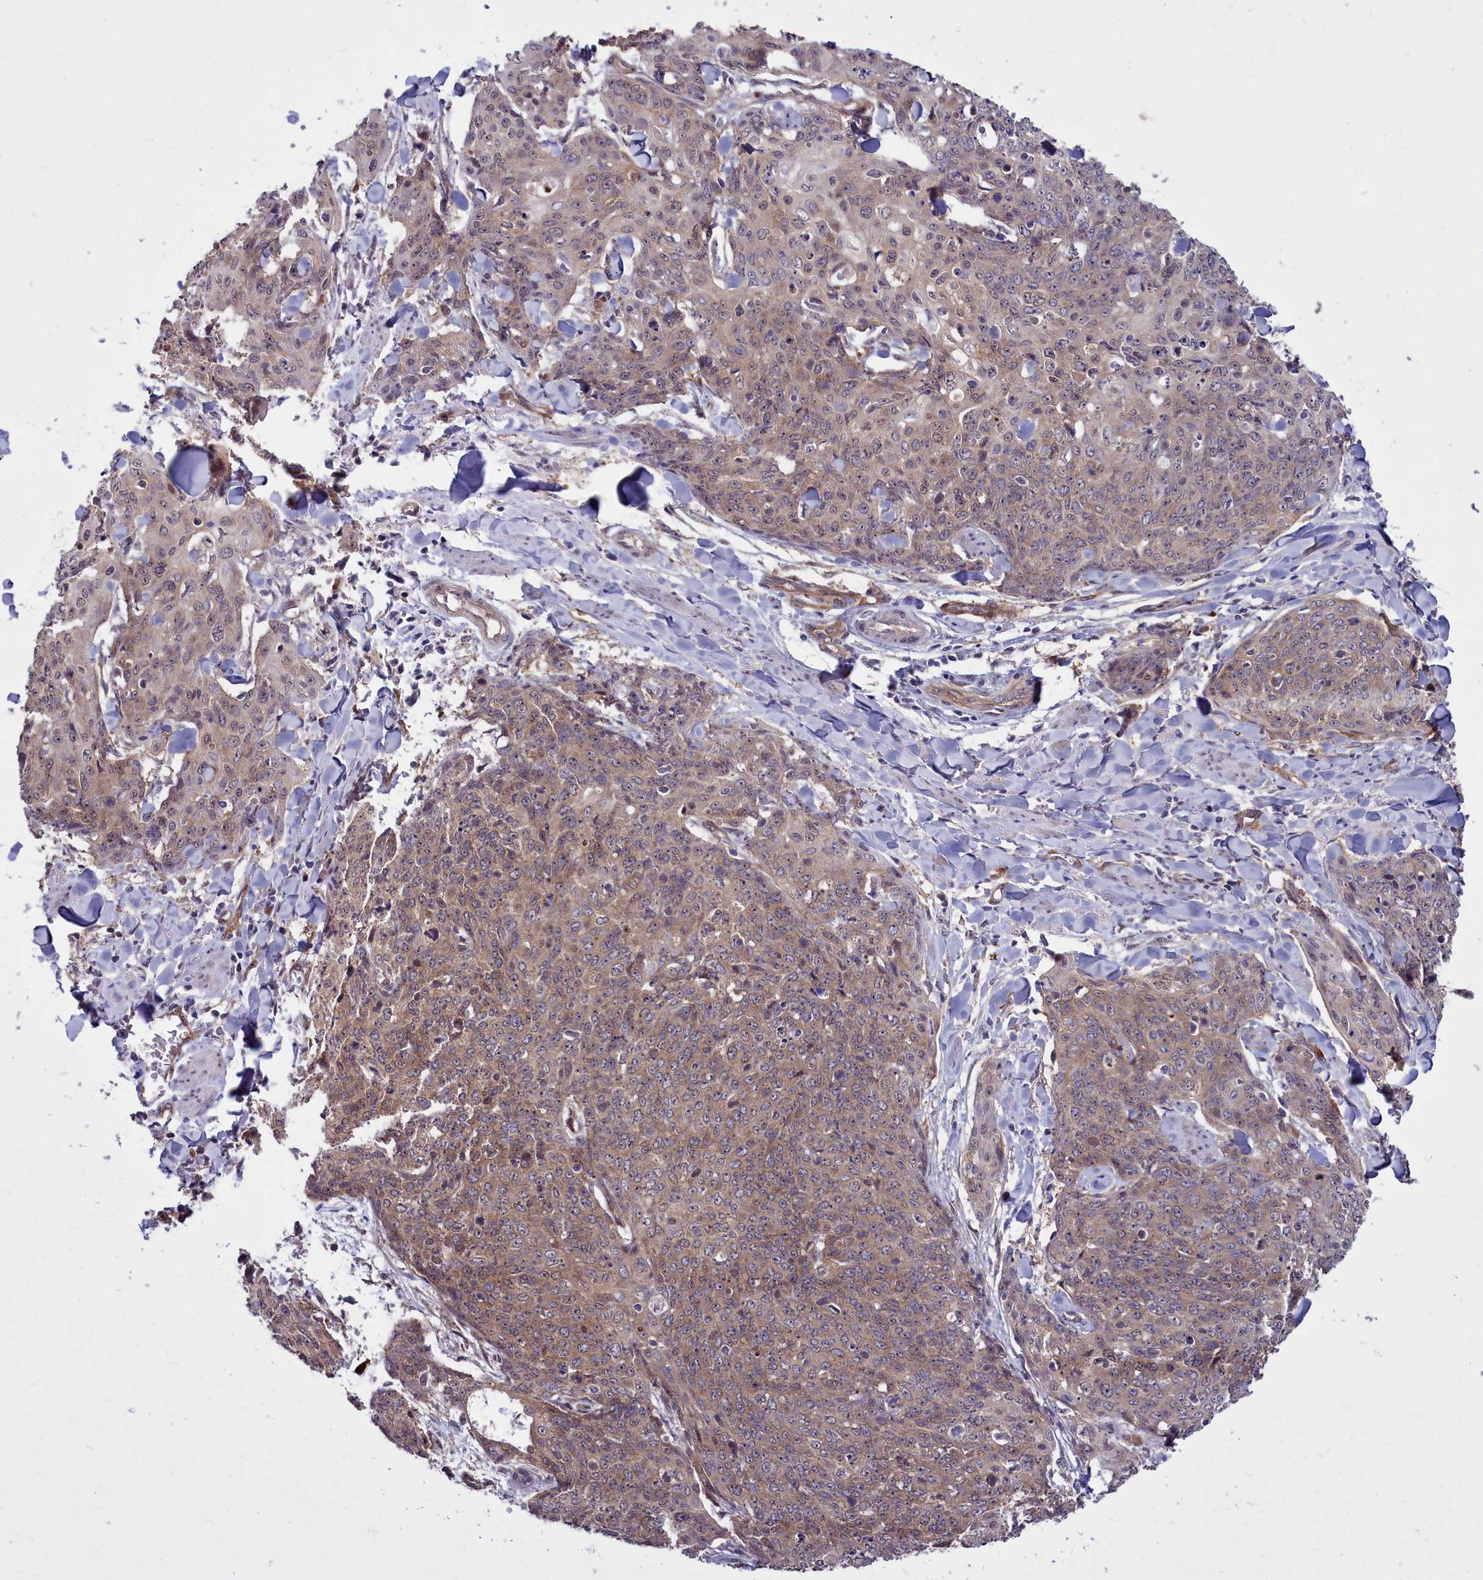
{"staining": {"intensity": "weak", "quantity": "25%-75%", "location": "cytoplasmic/membranous"}, "tissue": "skin cancer", "cell_type": "Tumor cells", "image_type": "cancer", "snomed": [{"axis": "morphology", "description": "Squamous cell carcinoma, NOS"}, {"axis": "topography", "description": "Skin"}, {"axis": "topography", "description": "Vulva"}], "caption": "IHC photomicrograph of neoplastic tissue: skin cancer (squamous cell carcinoma) stained using immunohistochemistry (IHC) exhibits low levels of weak protein expression localized specifically in the cytoplasmic/membranous of tumor cells, appearing as a cytoplasmic/membranous brown color.", "gene": "BCAR1", "patient": {"sex": "female", "age": 85}}